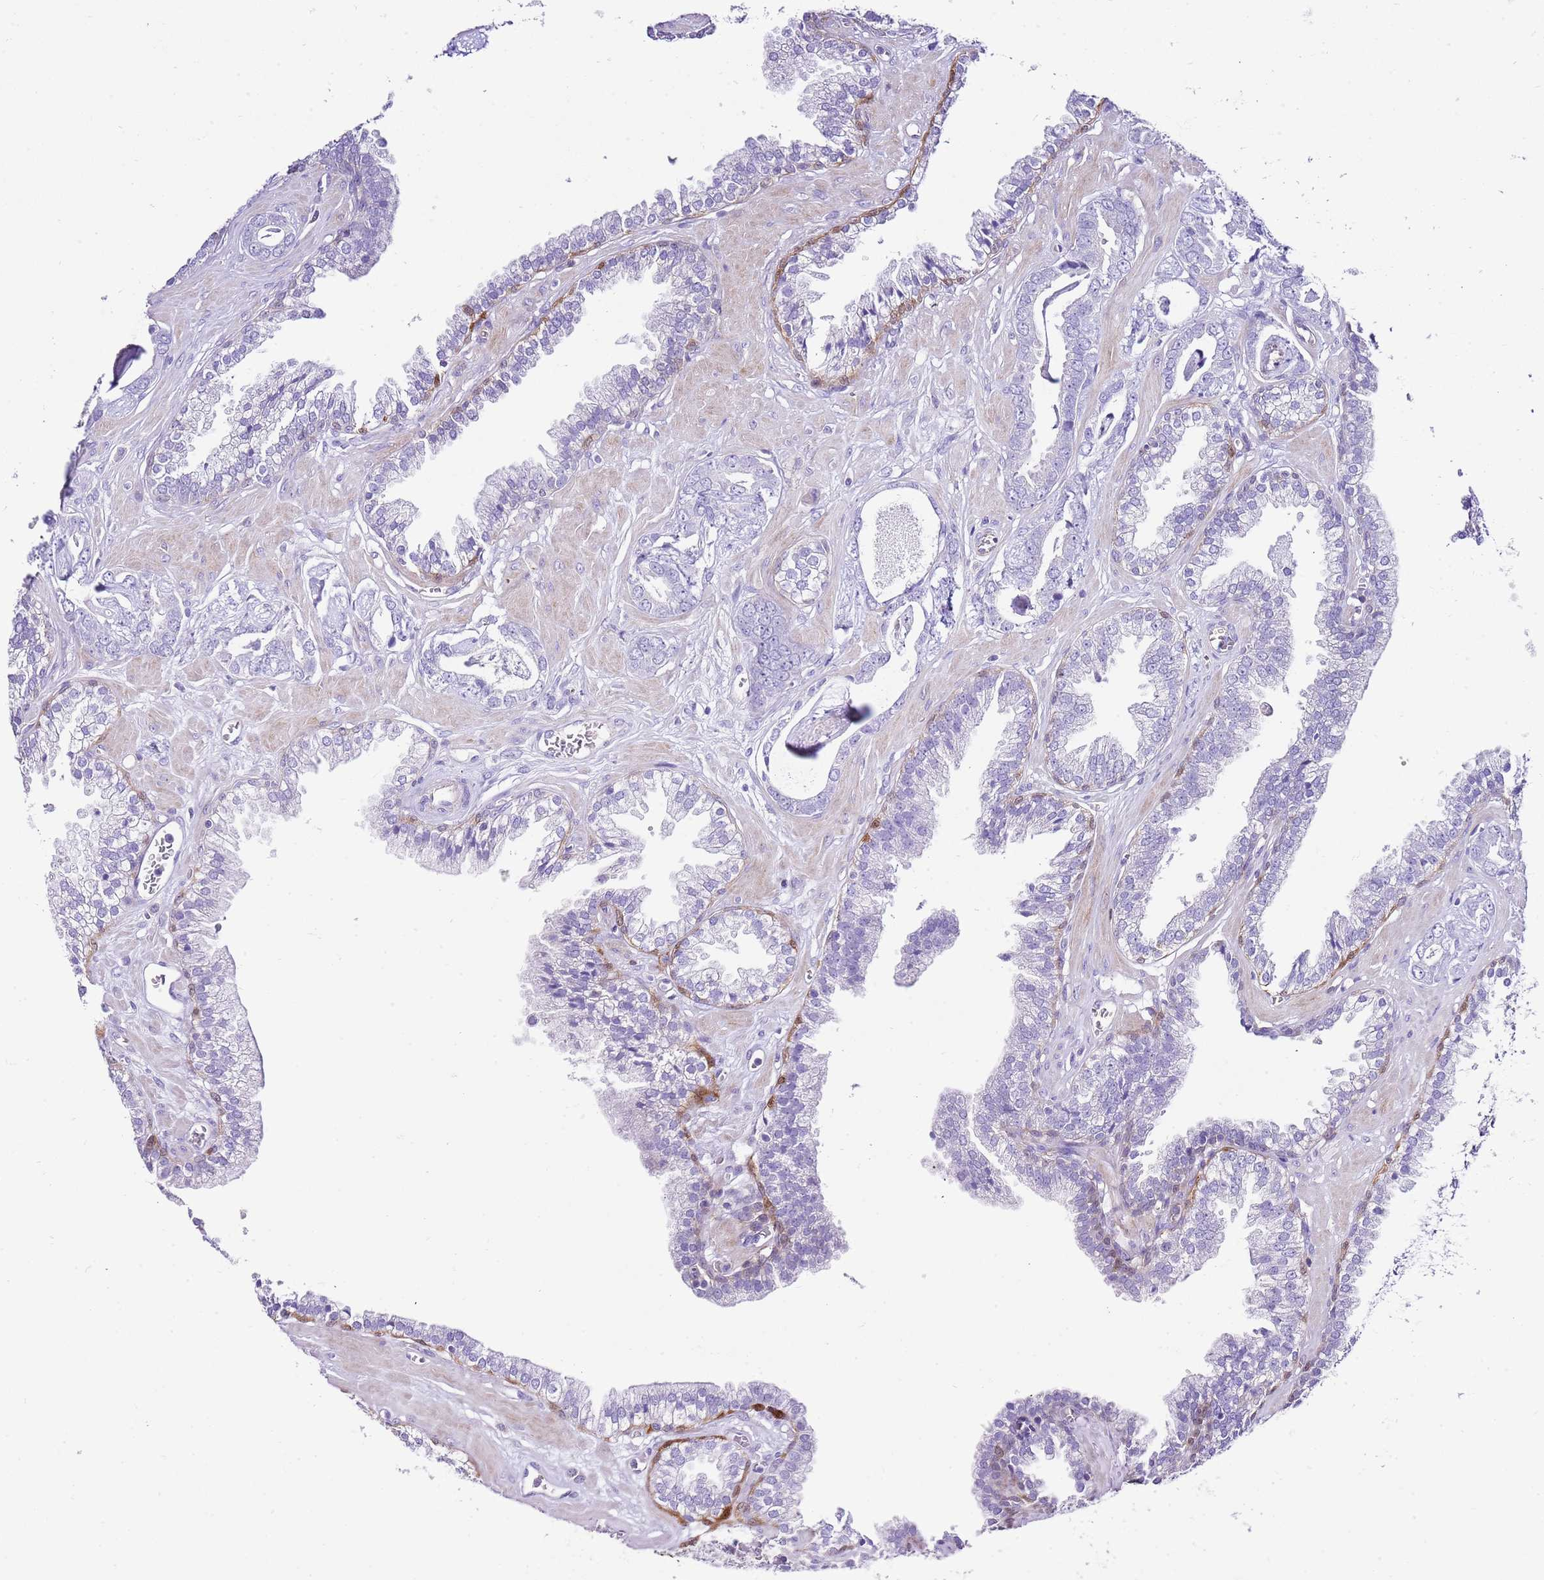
{"staining": {"intensity": "negative", "quantity": "none", "location": "none"}, "tissue": "prostate cancer", "cell_type": "Tumor cells", "image_type": "cancer", "snomed": [{"axis": "morphology", "description": "Adenocarcinoma, Low grade"}, {"axis": "topography", "description": "Prostate"}], "caption": "High power microscopy micrograph of an immunohistochemistry (IHC) photomicrograph of prostate cancer (adenocarcinoma (low-grade)), revealing no significant positivity in tumor cells.", "gene": "ALDH3A1", "patient": {"sex": "male", "age": 60}}